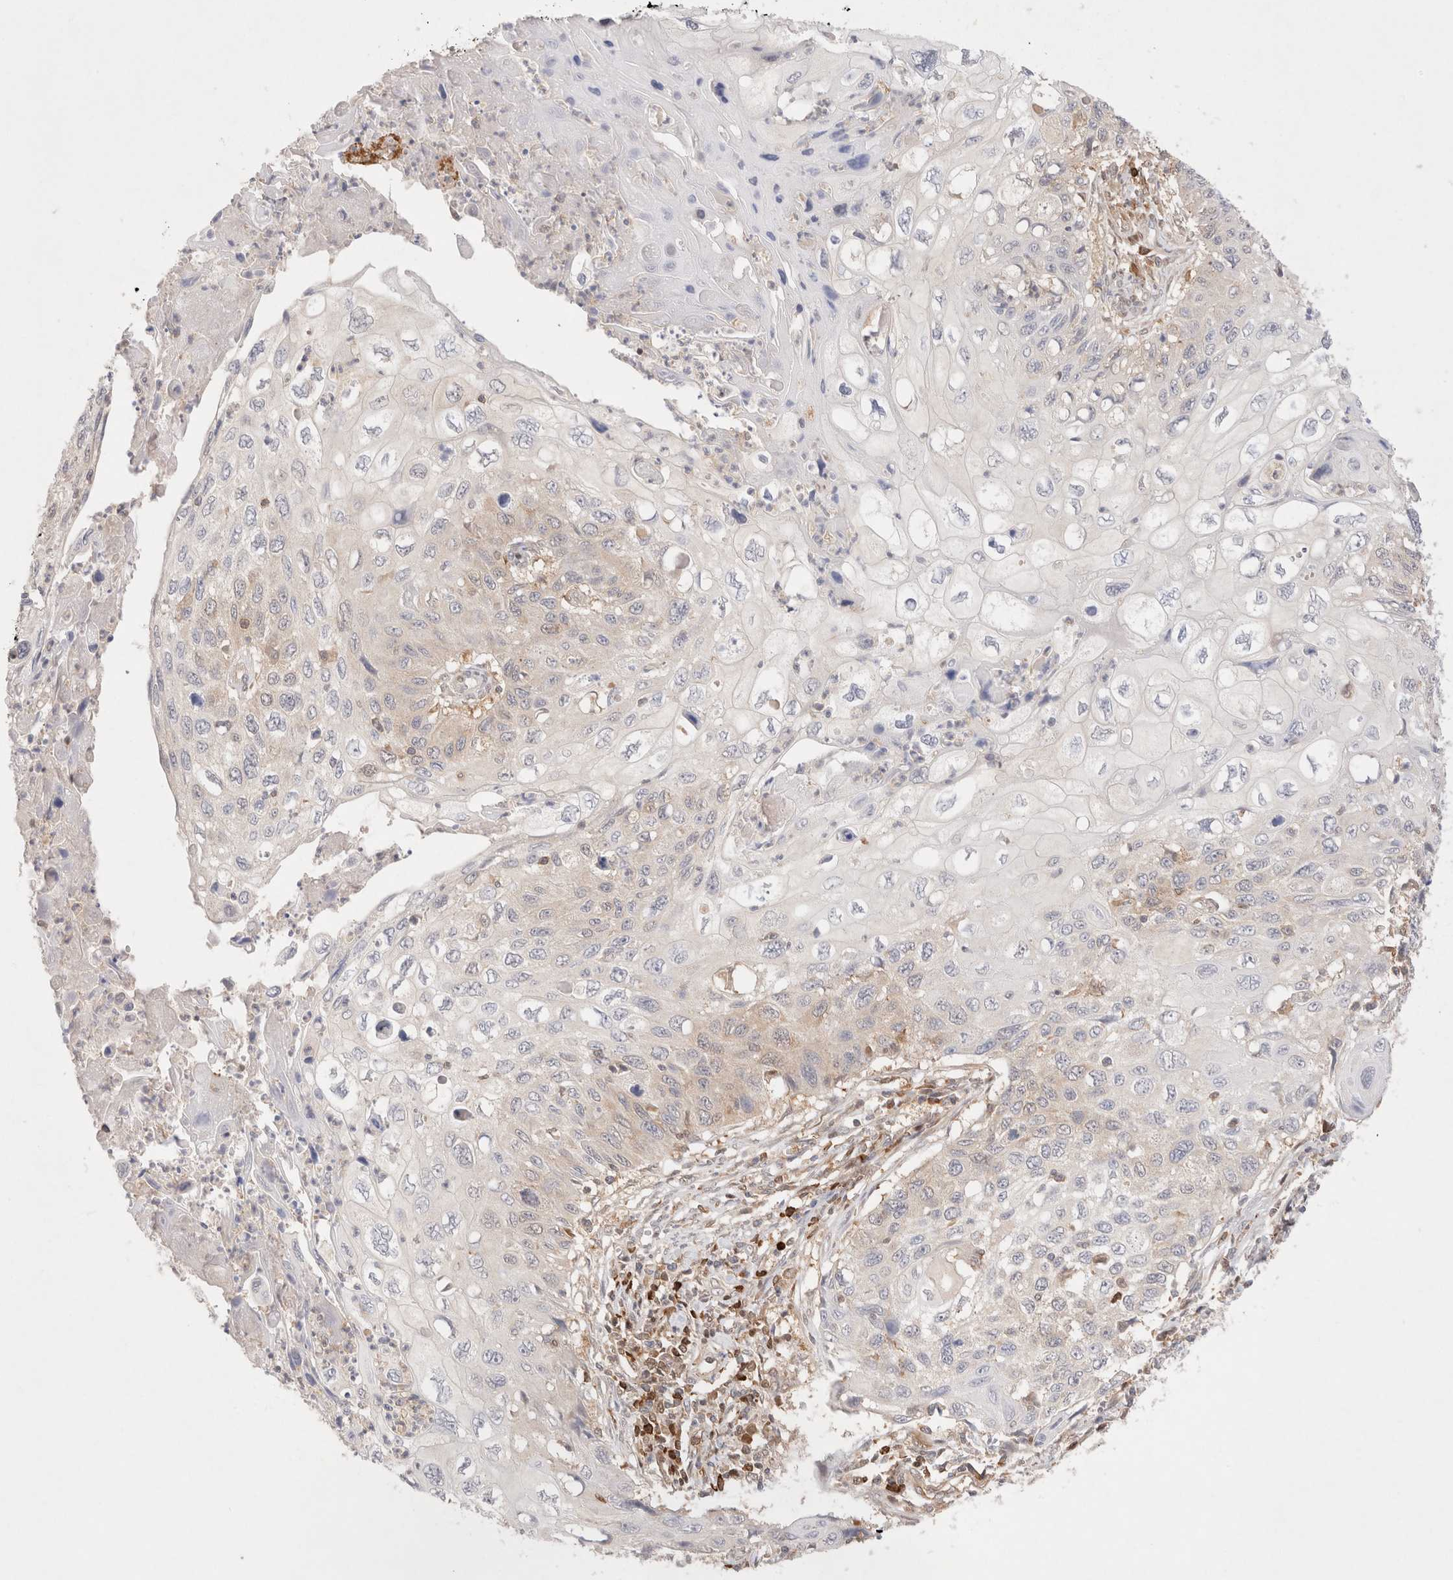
{"staining": {"intensity": "weak", "quantity": "<25%", "location": "cytoplasmic/membranous"}, "tissue": "cervical cancer", "cell_type": "Tumor cells", "image_type": "cancer", "snomed": [{"axis": "morphology", "description": "Squamous cell carcinoma, NOS"}, {"axis": "topography", "description": "Cervix"}], "caption": "The immunohistochemistry histopathology image has no significant staining in tumor cells of cervical cancer tissue.", "gene": "STARD10", "patient": {"sex": "female", "age": 70}}